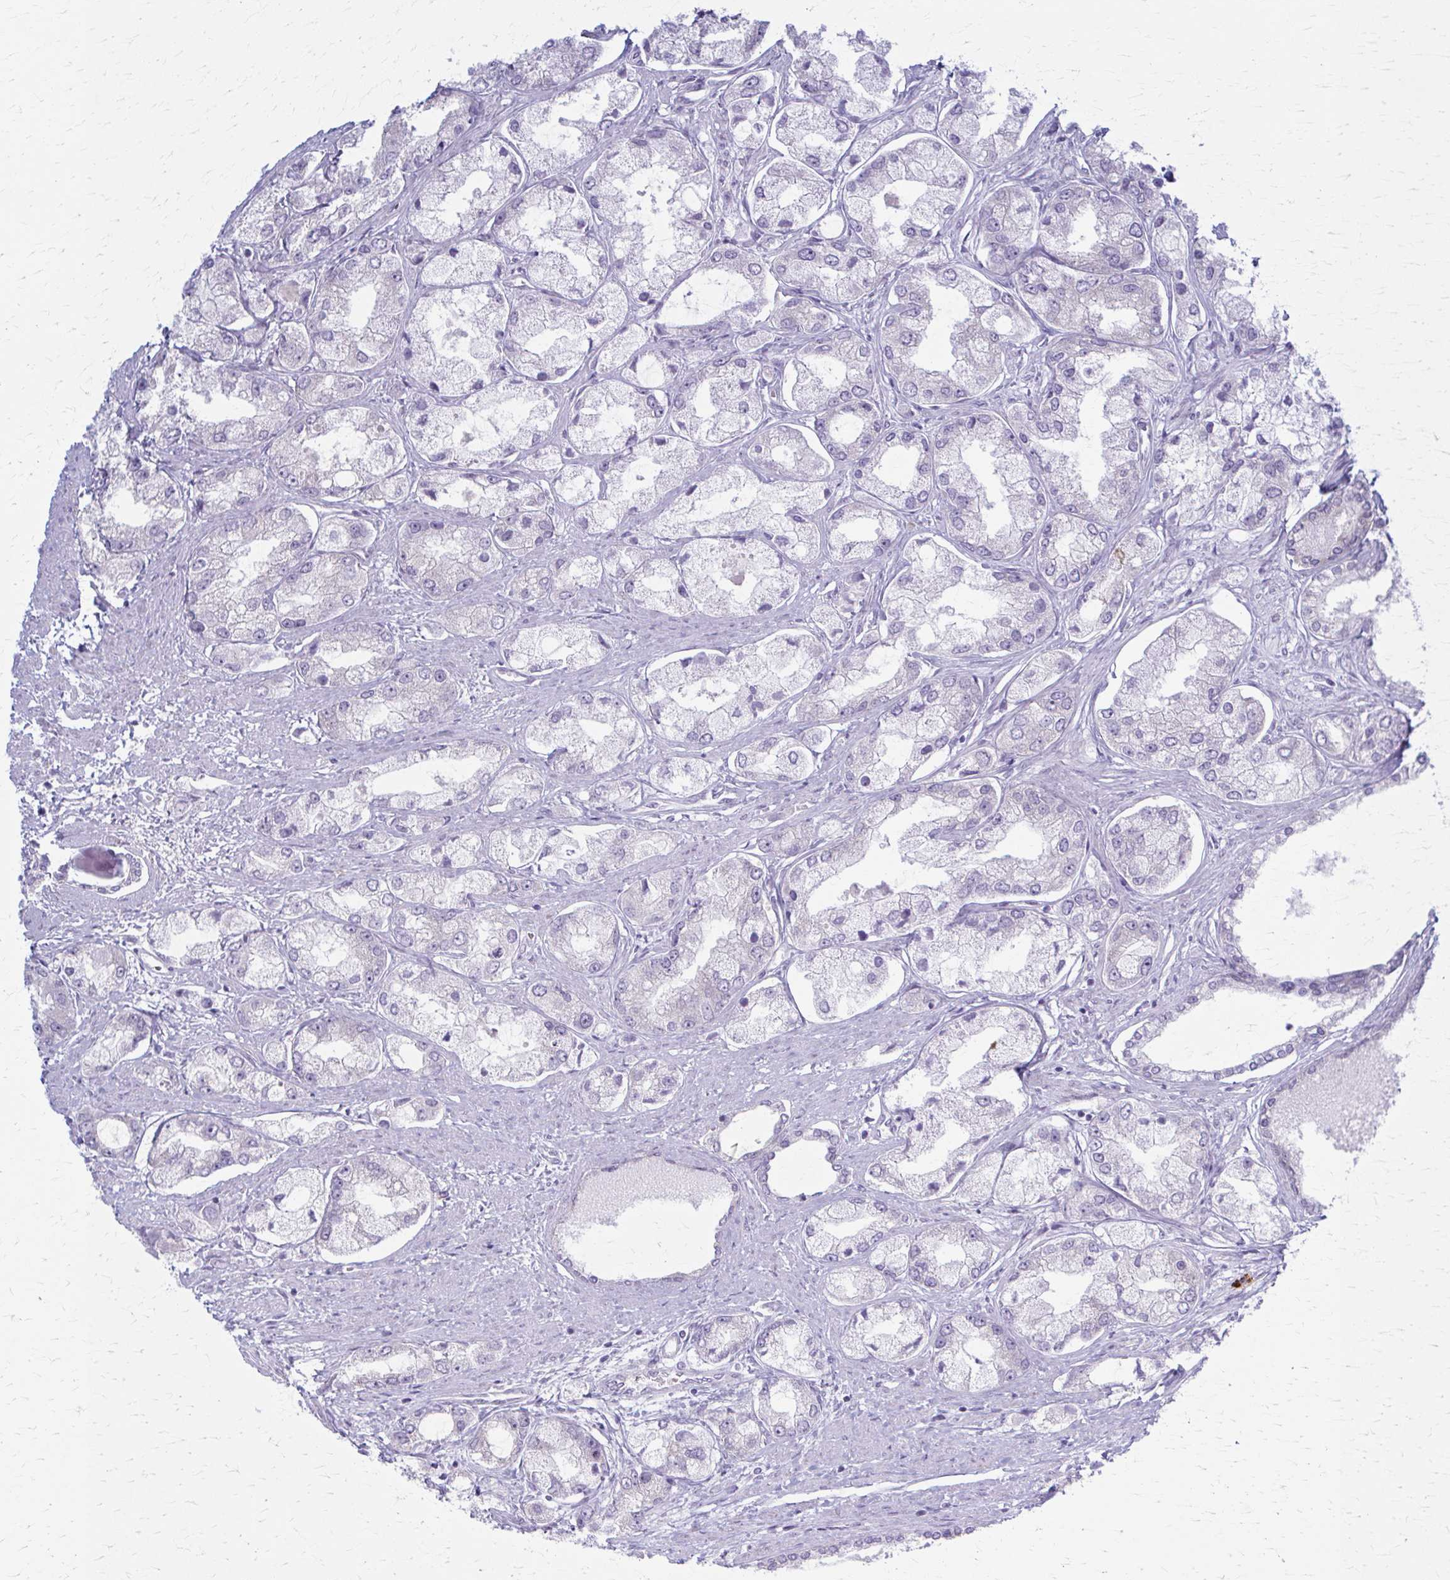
{"staining": {"intensity": "negative", "quantity": "none", "location": "none"}, "tissue": "prostate cancer", "cell_type": "Tumor cells", "image_type": "cancer", "snomed": [{"axis": "morphology", "description": "Adenocarcinoma, Low grade"}, {"axis": "topography", "description": "Prostate"}], "caption": "IHC image of neoplastic tissue: prostate cancer (adenocarcinoma (low-grade)) stained with DAB shows no significant protein staining in tumor cells. Nuclei are stained in blue.", "gene": "PRKRA", "patient": {"sex": "male", "age": 69}}